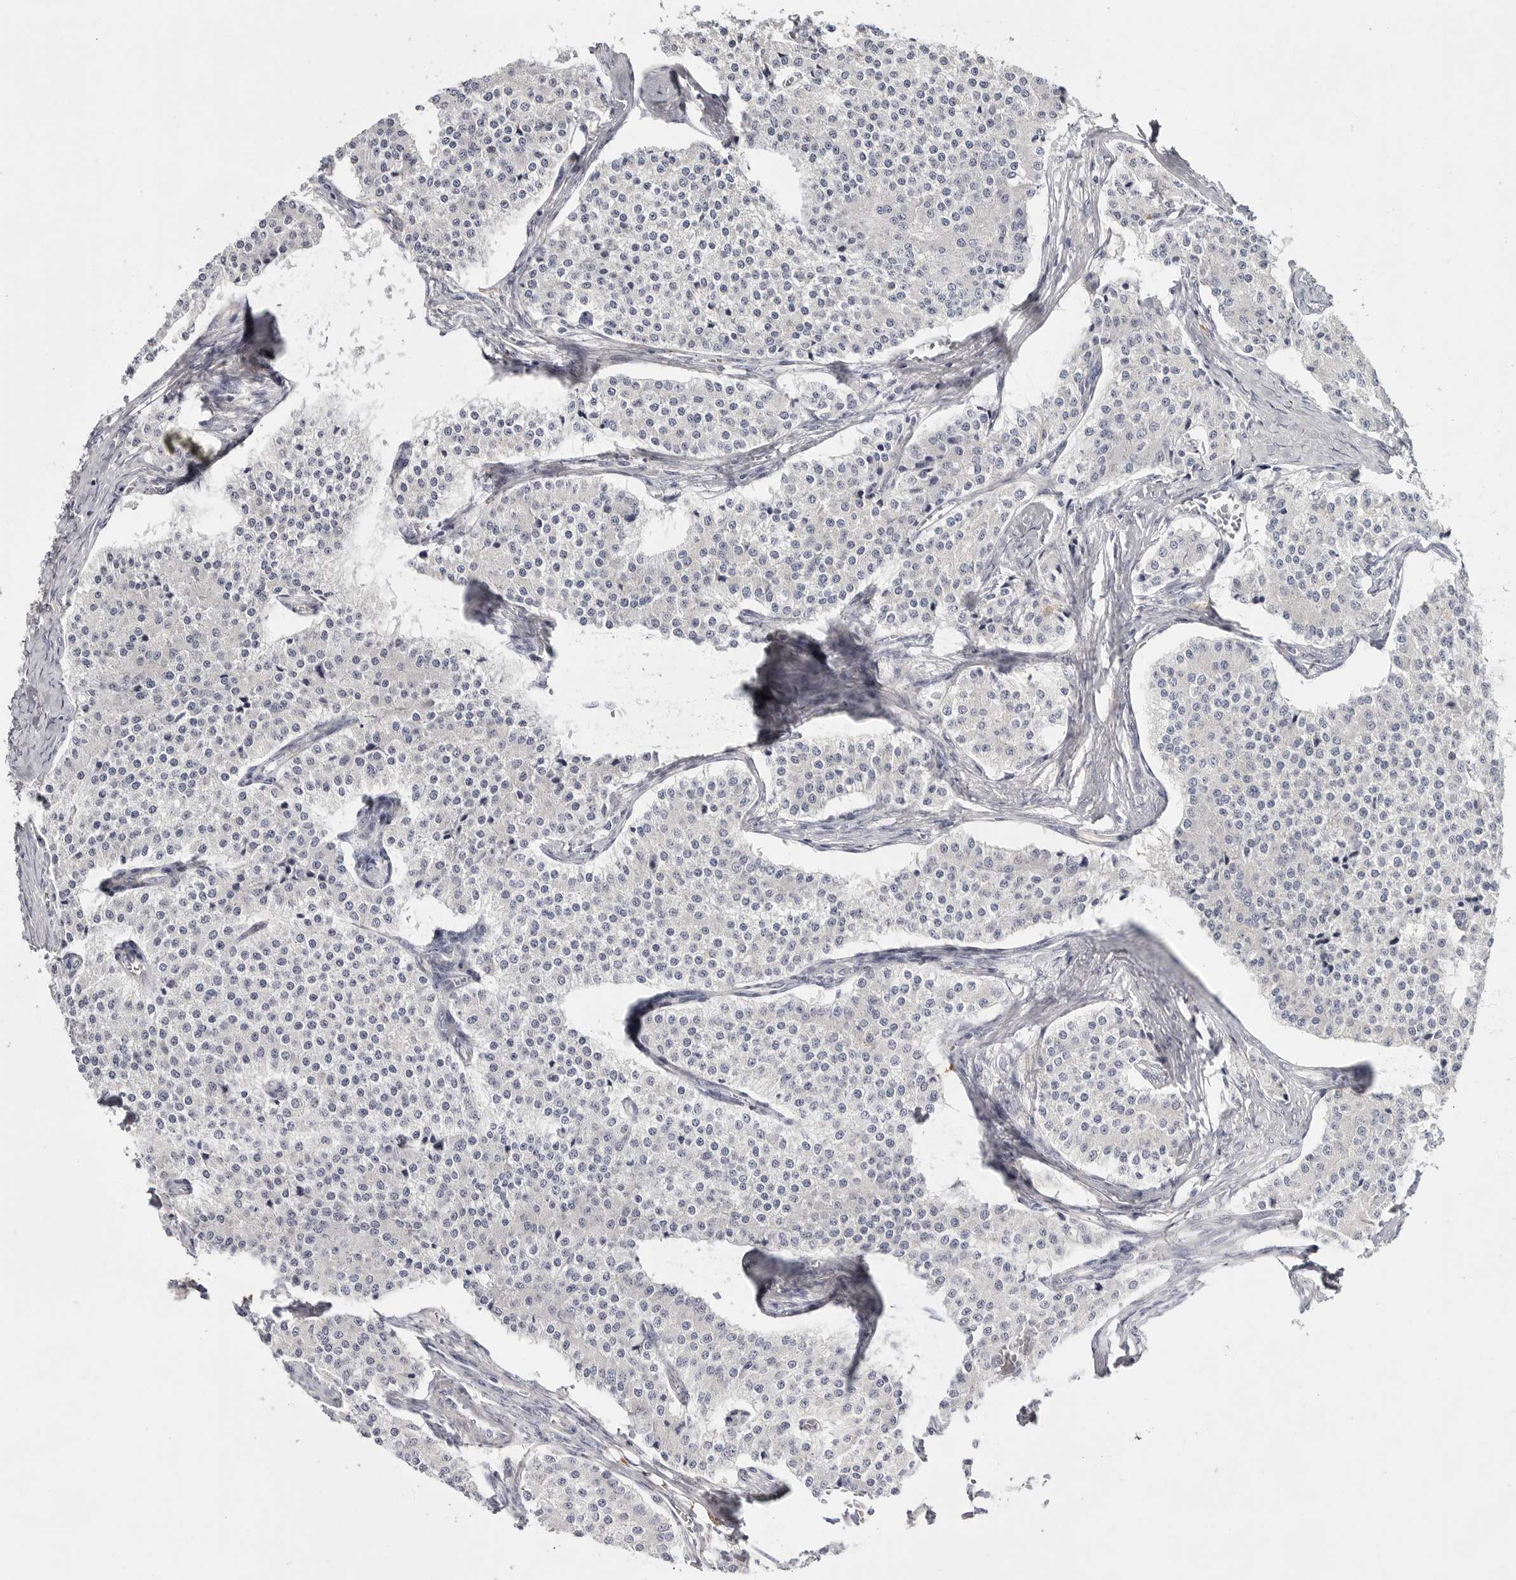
{"staining": {"intensity": "negative", "quantity": "none", "location": "none"}, "tissue": "carcinoid", "cell_type": "Tumor cells", "image_type": "cancer", "snomed": [{"axis": "morphology", "description": "Carcinoid, malignant, NOS"}, {"axis": "topography", "description": "Colon"}], "caption": "This histopathology image is of carcinoid (malignant) stained with immunohistochemistry (IHC) to label a protein in brown with the nuclei are counter-stained blue. There is no expression in tumor cells. (Brightfield microscopy of DAB (3,3'-diaminobenzidine) IHC at high magnification).", "gene": "ELP3", "patient": {"sex": "female", "age": 52}}